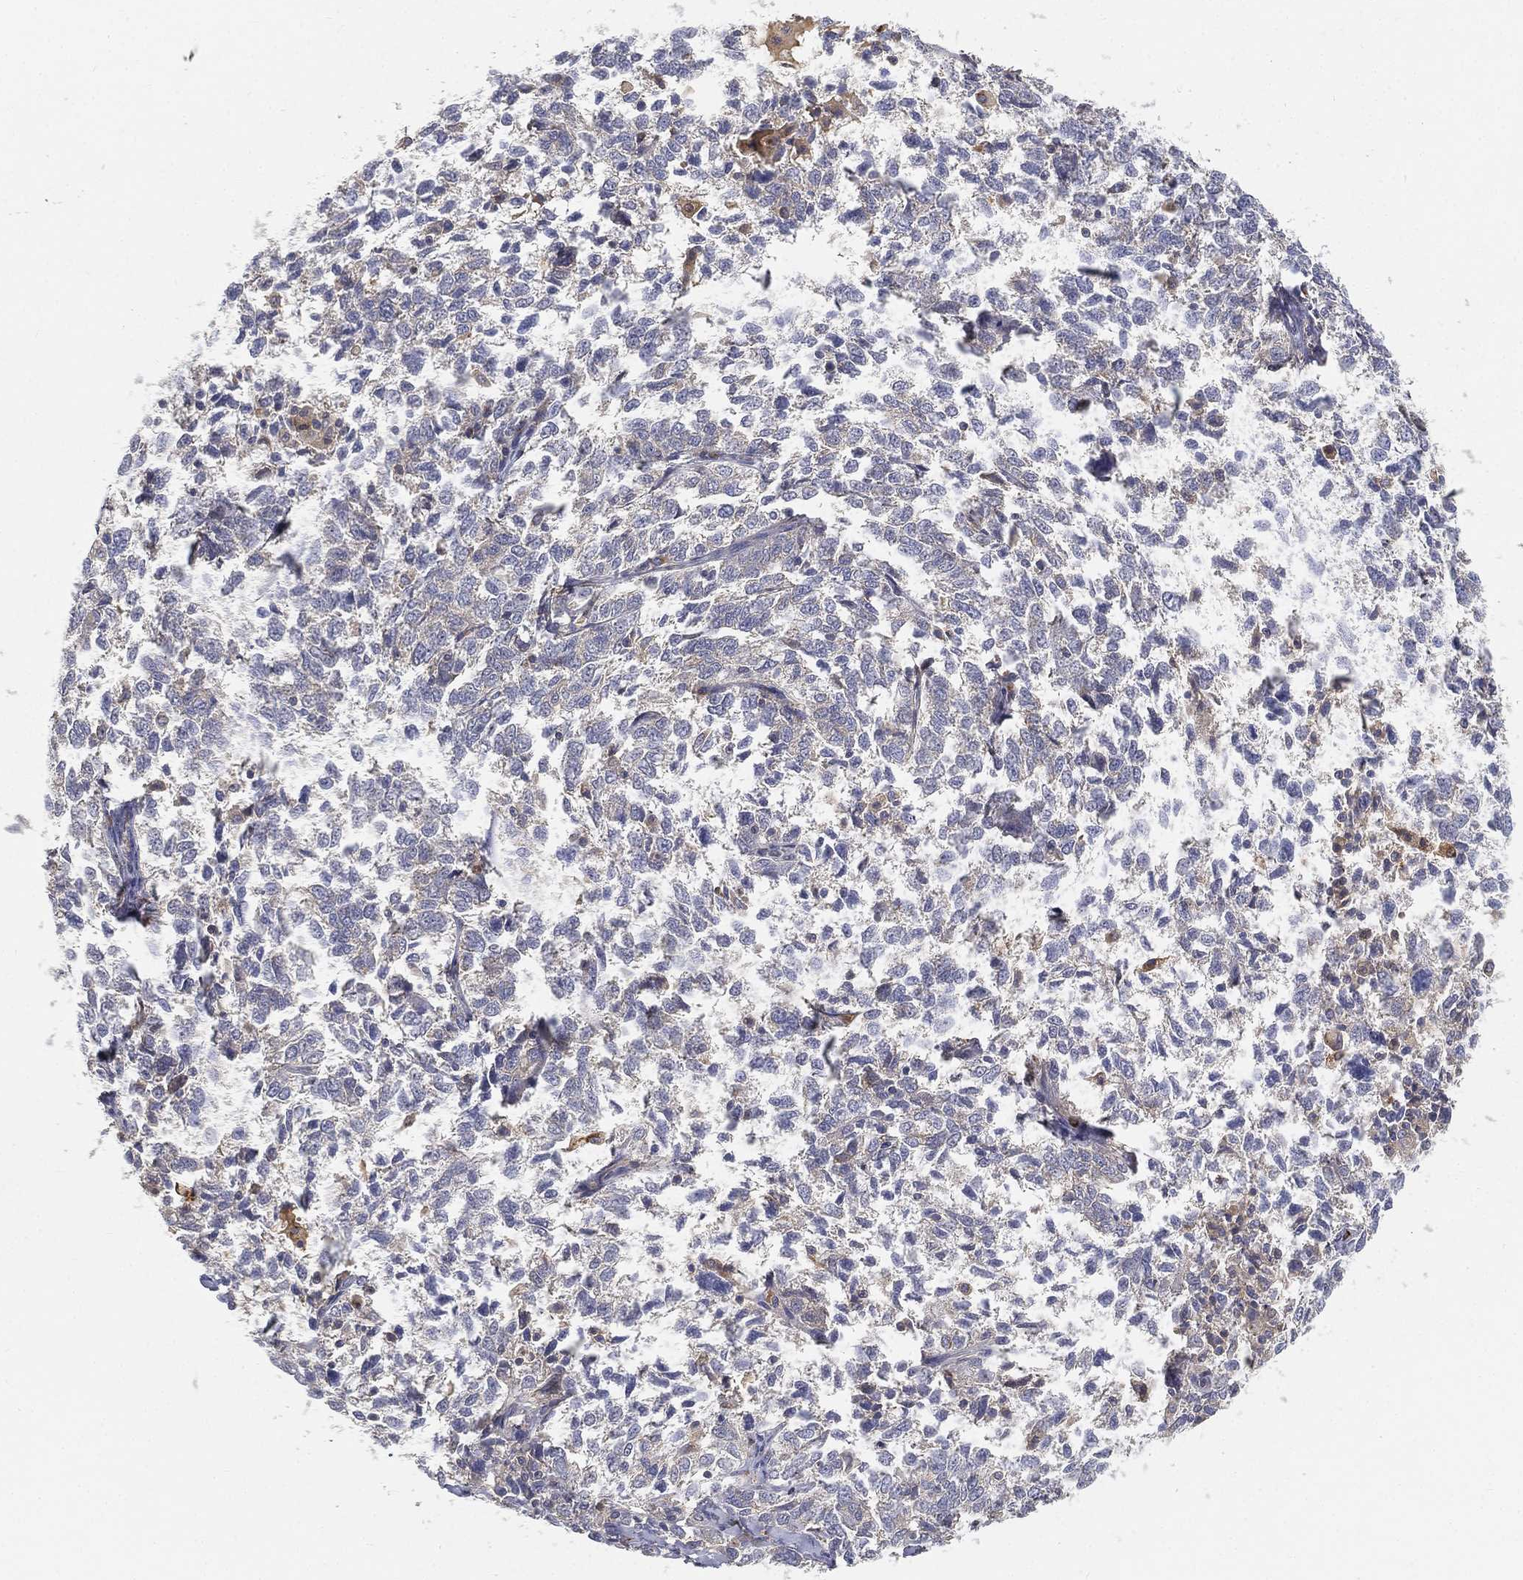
{"staining": {"intensity": "negative", "quantity": "none", "location": "none"}, "tissue": "ovarian cancer", "cell_type": "Tumor cells", "image_type": "cancer", "snomed": [{"axis": "morphology", "description": "Cystadenocarcinoma, serous, NOS"}, {"axis": "topography", "description": "Ovary"}], "caption": "Immunohistochemistry (IHC) of serous cystadenocarcinoma (ovarian) shows no staining in tumor cells.", "gene": "CTSL", "patient": {"sex": "female", "age": 71}}